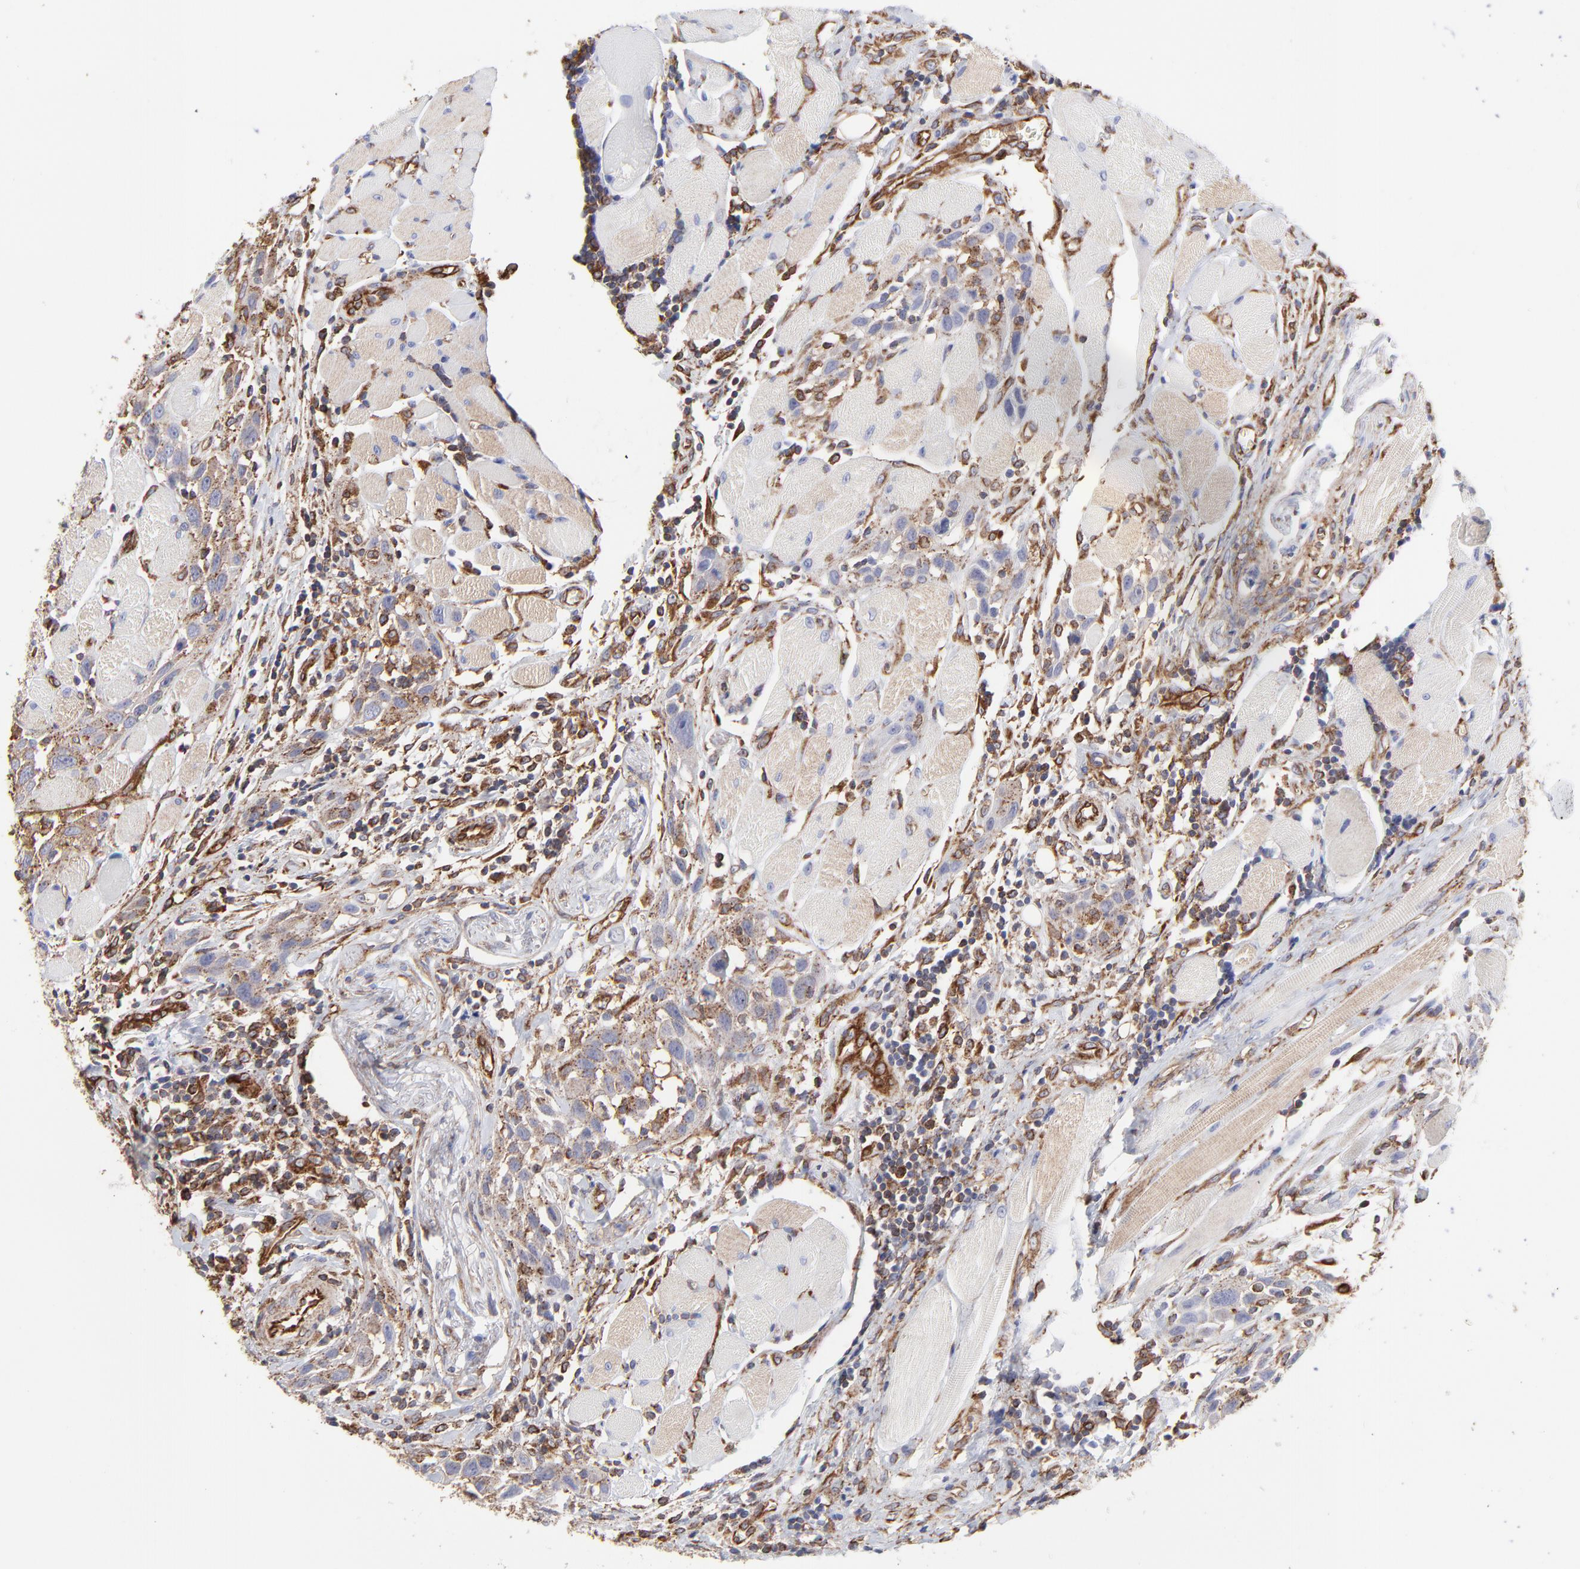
{"staining": {"intensity": "strong", "quantity": ">75%", "location": "cytoplasmic/membranous"}, "tissue": "head and neck cancer", "cell_type": "Tumor cells", "image_type": "cancer", "snomed": [{"axis": "morphology", "description": "Squamous cell carcinoma, NOS"}, {"axis": "topography", "description": "Oral tissue"}, {"axis": "topography", "description": "Head-Neck"}], "caption": "Strong cytoplasmic/membranous protein expression is seen in about >75% of tumor cells in head and neck squamous cell carcinoma.", "gene": "COX8C", "patient": {"sex": "female", "age": 50}}